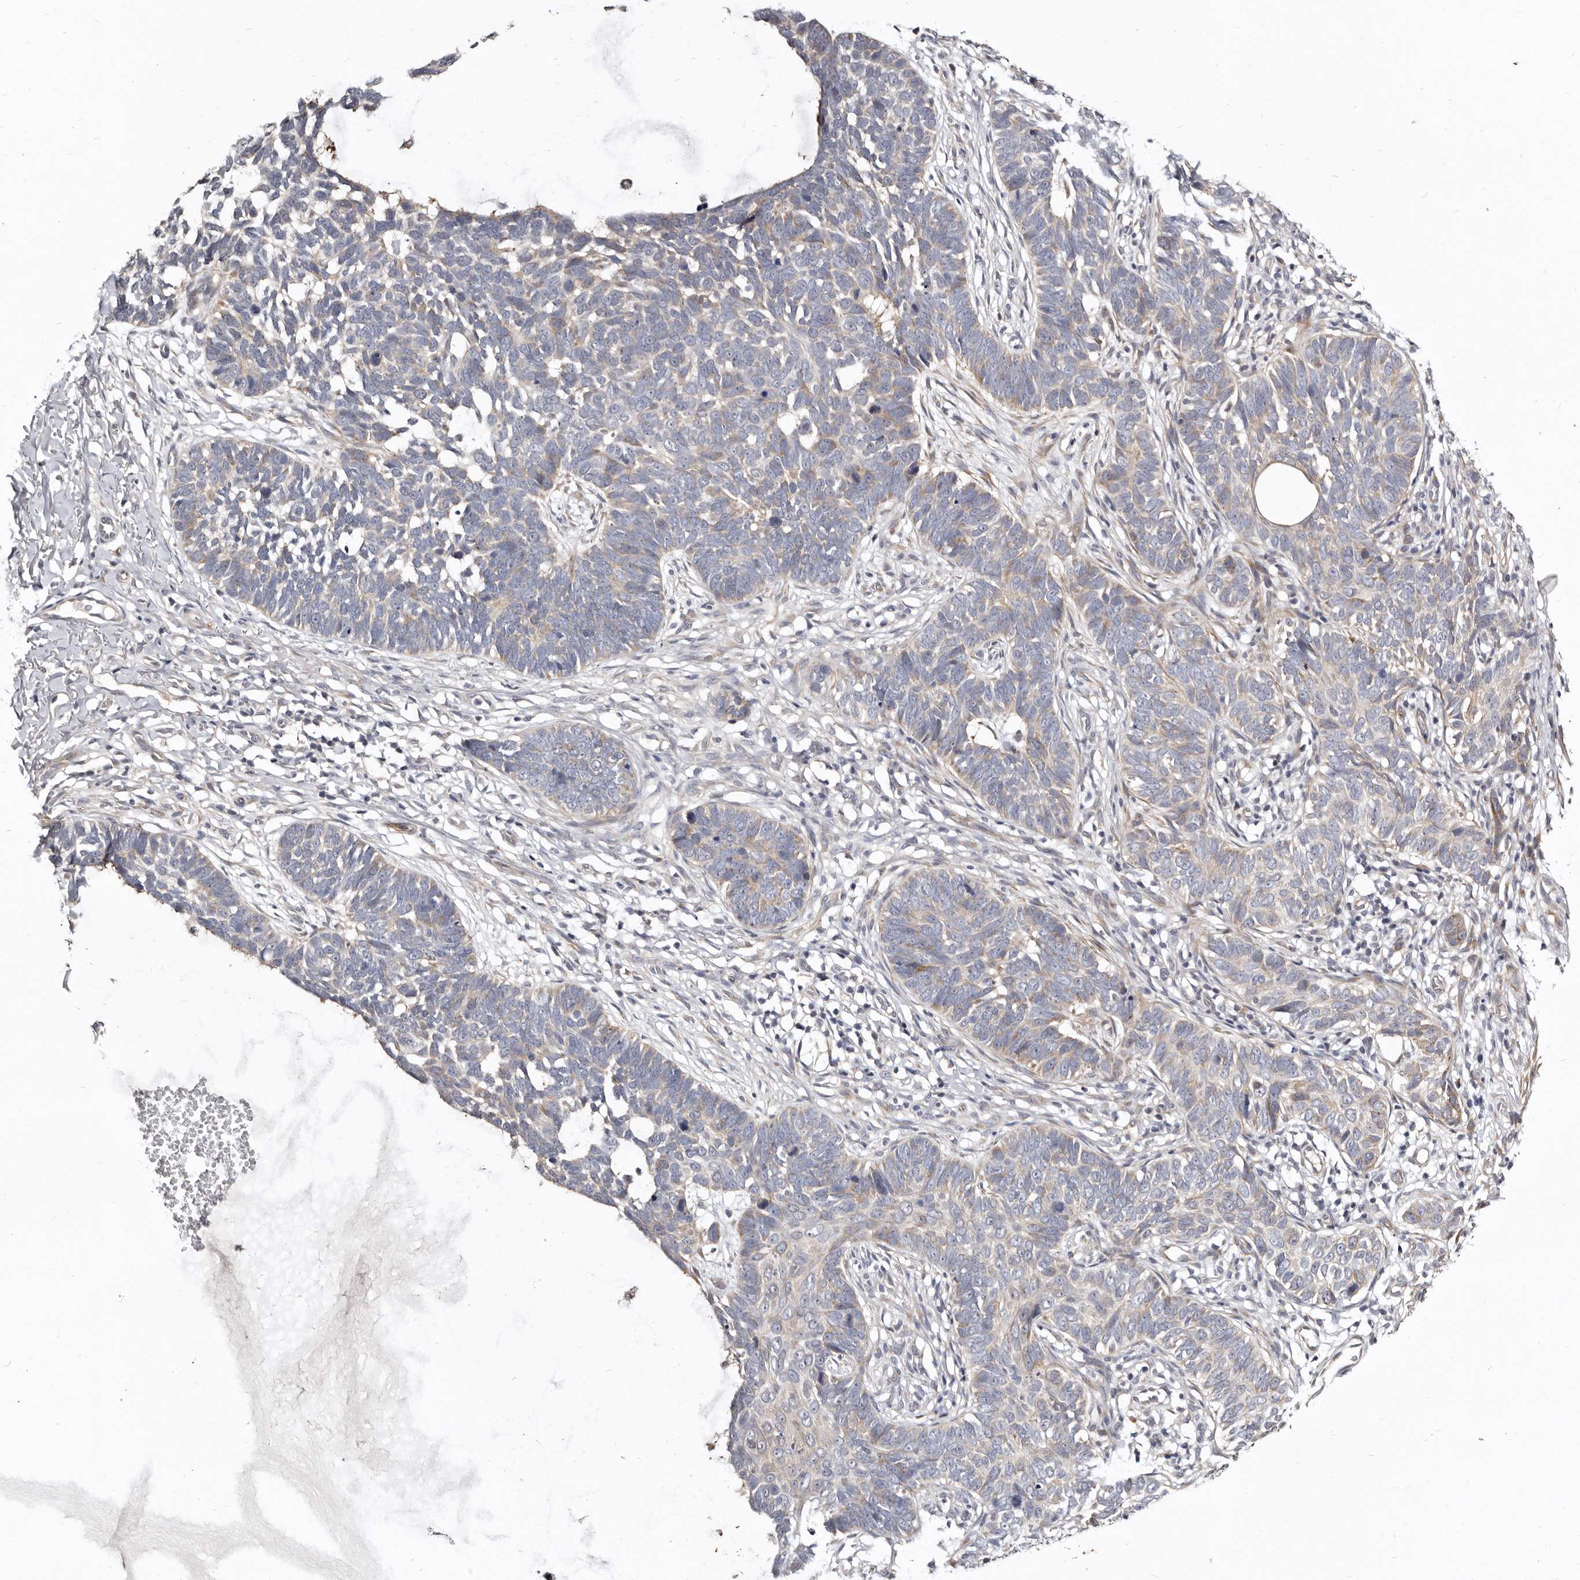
{"staining": {"intensity": "weak", "quantity": "25%-75%", "location": "cytoplasmic/membranous"}, "tissue": "skin cancer", "cell_type": "Tumor cells", "image_type": "cancer", "snomed": [{"axis": "morphology", "description": "Normal tissue, NOS"}, {"axis": "morphology", "description": "Basal cell carcinoma"}, {"axis": "topography", "description": "Skin"}], "caption": "Immunohistochemical staining of human skin basal cell carcinoma demonstrates low levels of weak cytoplasmic/membranous staining in about 25%-75% of tumor cells.", "gene": "KLHL4", "patient": {"sex": "male", "age": 77}}